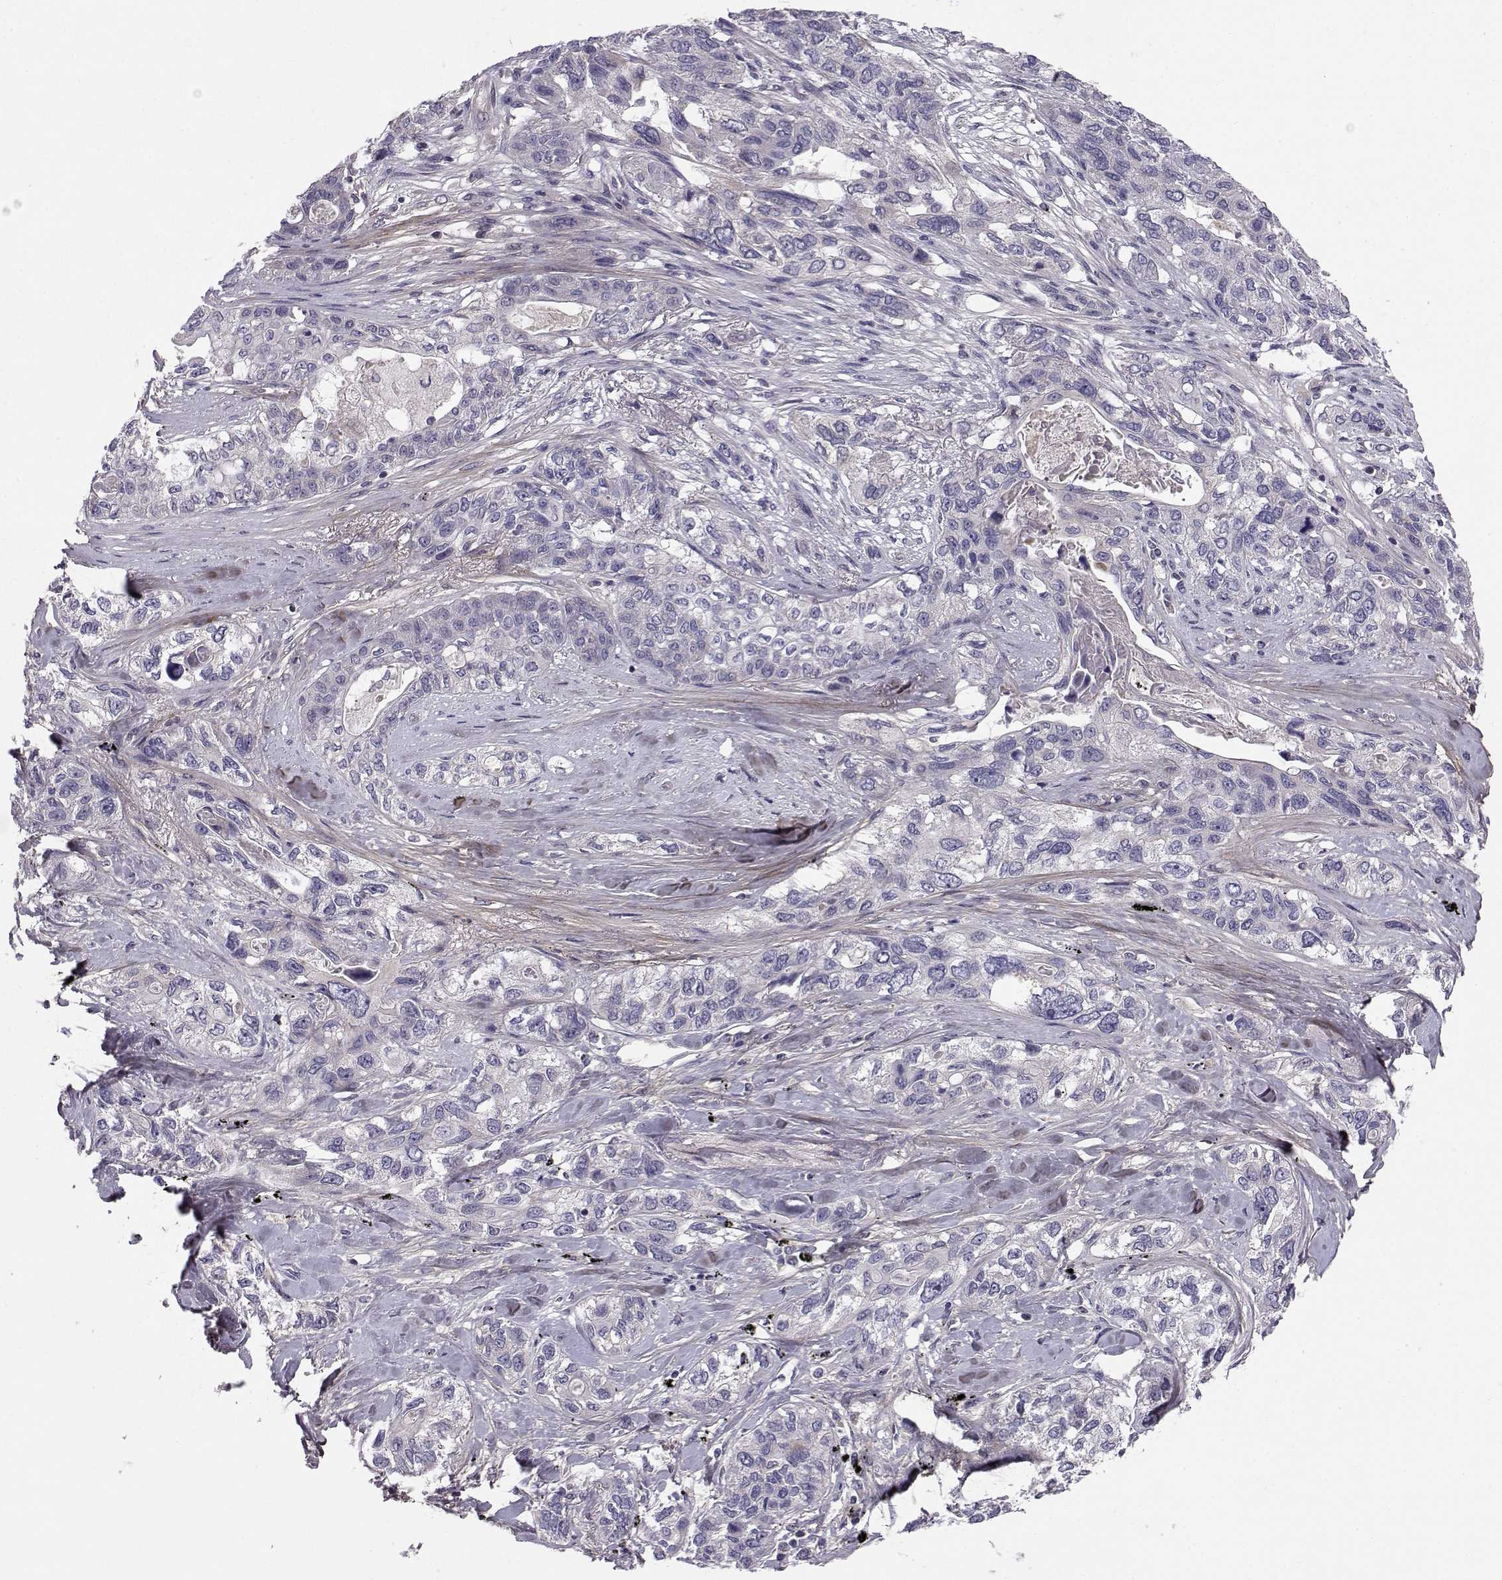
{"staining": {"intensity": "negative", "quantity": "none", "location": "none"}, "tissue": "lung cancer", "cell_type": "Tumor cells", "image_type": "cancer", "snomed": [{"axis": "morphology", "description": "Squamous cell carcinoma, NOS"}, {"axis": "topography", "description": "Lung"}], "caption": "Protein analysis of lung cancer (squamous cell carcinoma) reveals no significant expression in tumor cells. (Stains: DAB (3,3'-diaminobenzidine) IHC with hematoxylin counter stain, Microscopy: brightfield microscopy at high magnification).", "gene": "PEX5L", "patient": {"sex": "female", "age": 70}}